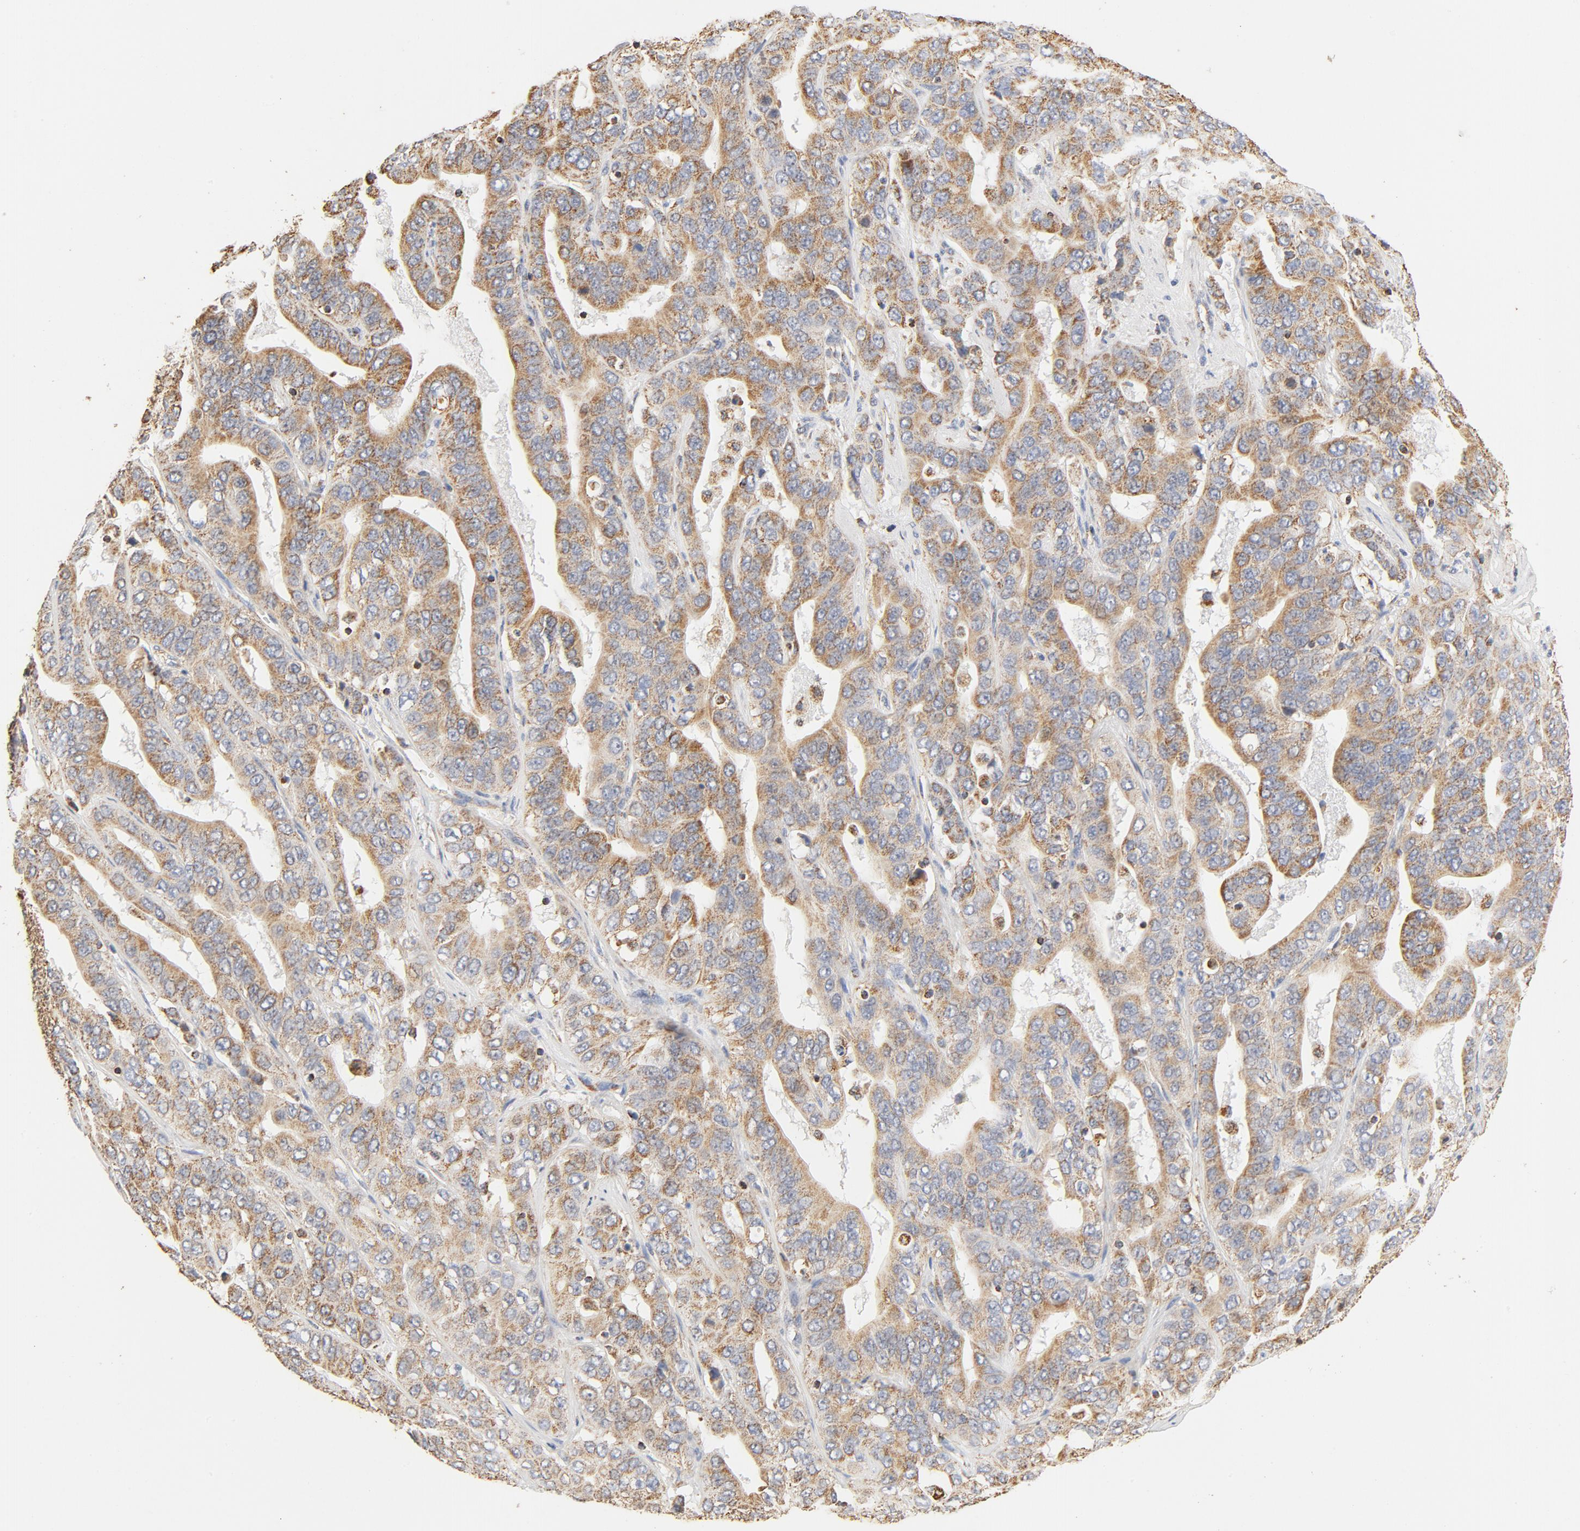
{"staining": {"intensity": "moderate", "quantity": ">75%", "location": "cytoplasmic/membranous"}, "tissue": "liver cancer", "cell_type": "Tumor cells", "image_type": "cancer", "snomed": [{"axis": "morphology", "description": "Cholangiocarcinoma"}, {"axis": "topography", "description": "Liver"}], "caption": "The micrograph exhibits staining of liver cholangiocarcinoma, revealing moderate cytoplasmic/membranous protein staining (brown color) within tumor cells. (DAB IHC, brown staining for protein, blue staining for nuclei).", "gene": "COX4I1", "patient": {"sex": "female", "age": 52}}